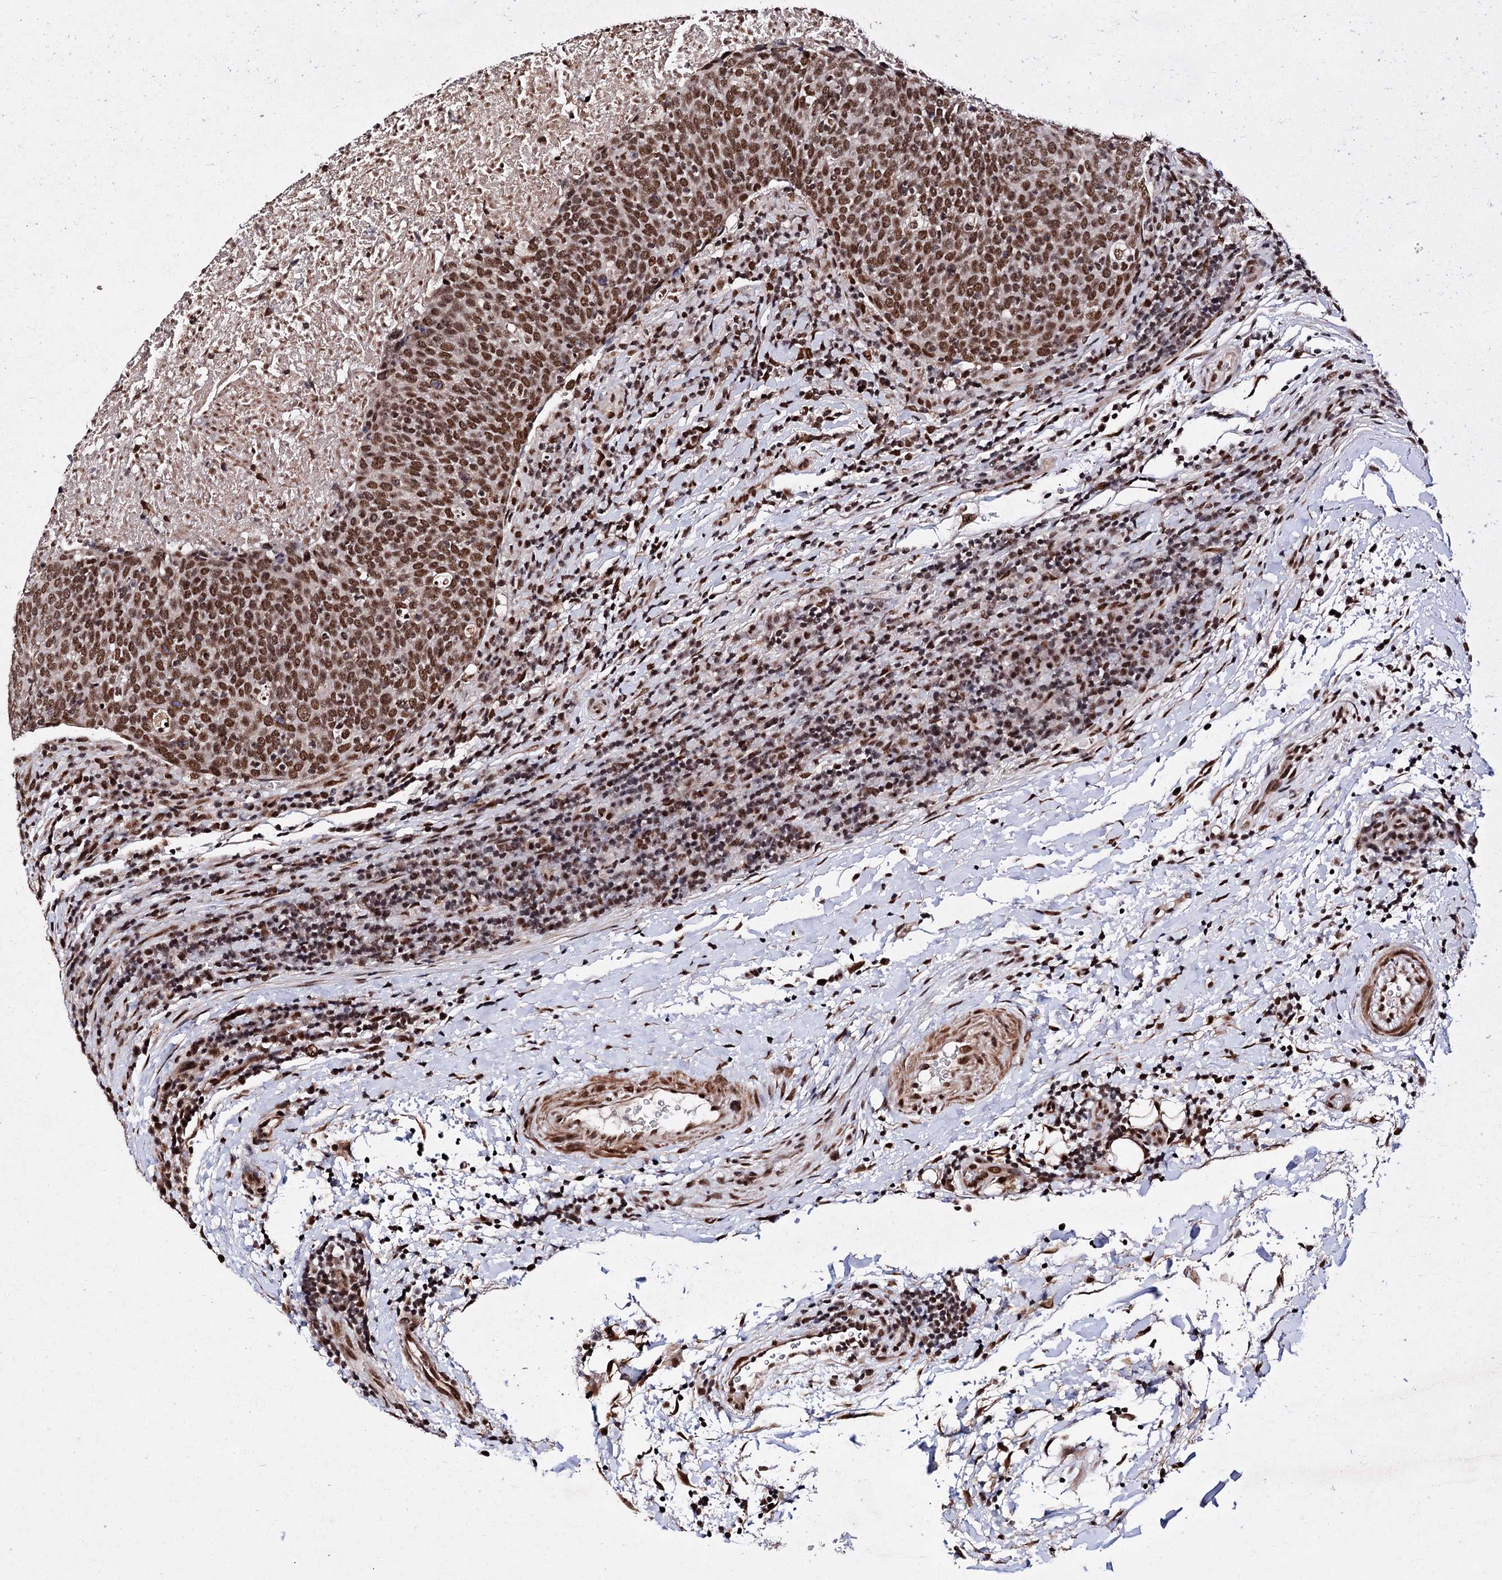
{"staining": {"intensity": "moderate", "quantity": ">75%", "location": "nuclear"}, "tissue": "head and neck cancer", "cell_type": "Tumor cells", "image_type": "cancer", "snomed": [{"axis": "morphology", "description": "Squamous cell carcinoma, NOS"}, {"axis": "morphology", "description": "Squamous cell carcinoma, metastatic, NOS"}, {"axis": "topography", "description": "Lymph node"}, {"axis": "topography", "description": "Head-Neck"}], "caption": "A high-resolution photomicrograph shows immunohistochemistry (IHC) staining of squamous cell carcinoma (head and neck), which displays moderate nuclear staining in approximately >75% of tumor cells.", "gene": "MATR3", "patient": {"sex": "male", "age": 62}}